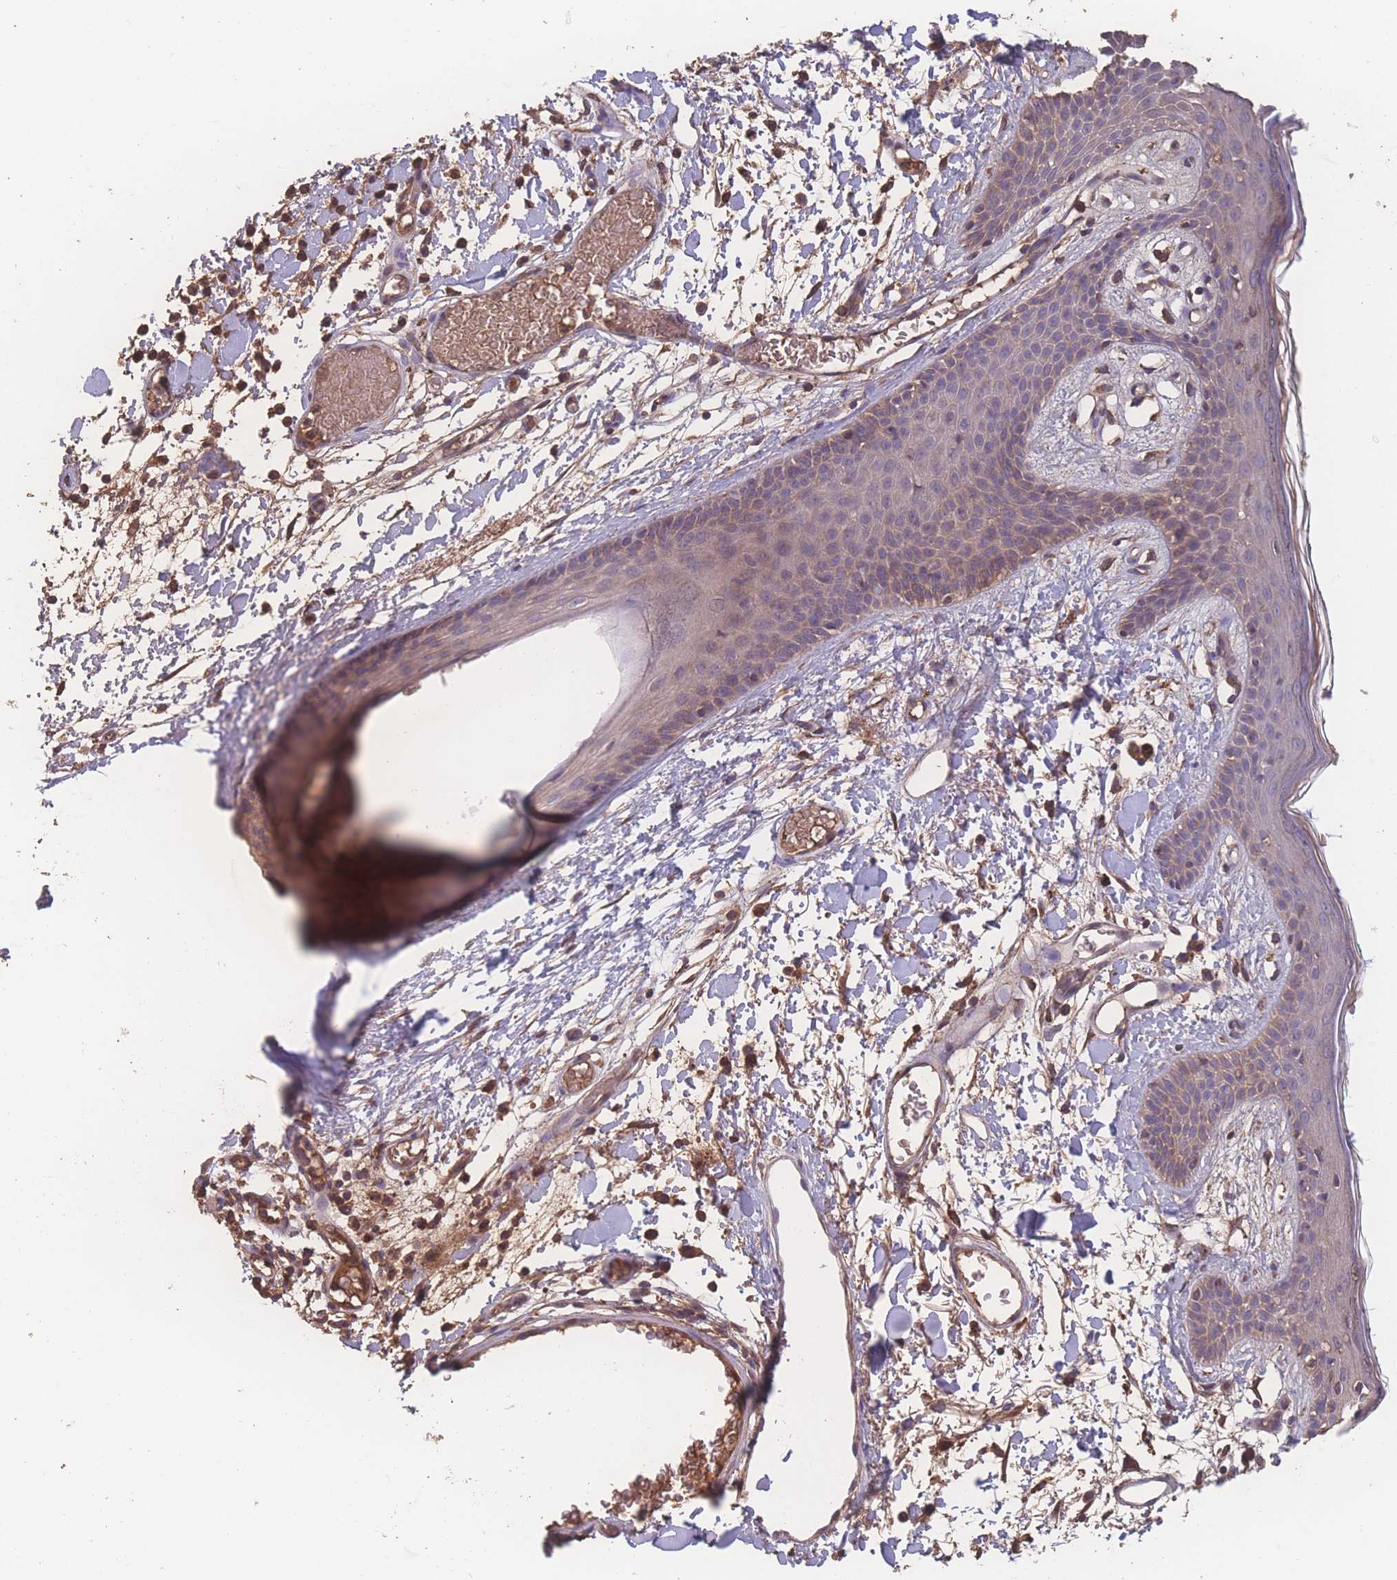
{"staining": {"intensity": "moderate", "quantity": ">75%", "location": "cytoplasmic/membranous"}, "tissue": "skin", "cell_type": "Fibroblasts", "image_type": "normal", "snomed": [{"axis": "morphology", "description": "Normal tissue, NOS"}, {"axis": "topography", "description": "Skin"}], "caption": "Immunohistochemical staining of normal skin demonstrates medium levels of moderate cytoplasmic/membranous staining in approximately >75% of fibroblasts.", "gene": "ATXN10", "patient": {"sex": "male", "age": 79}}